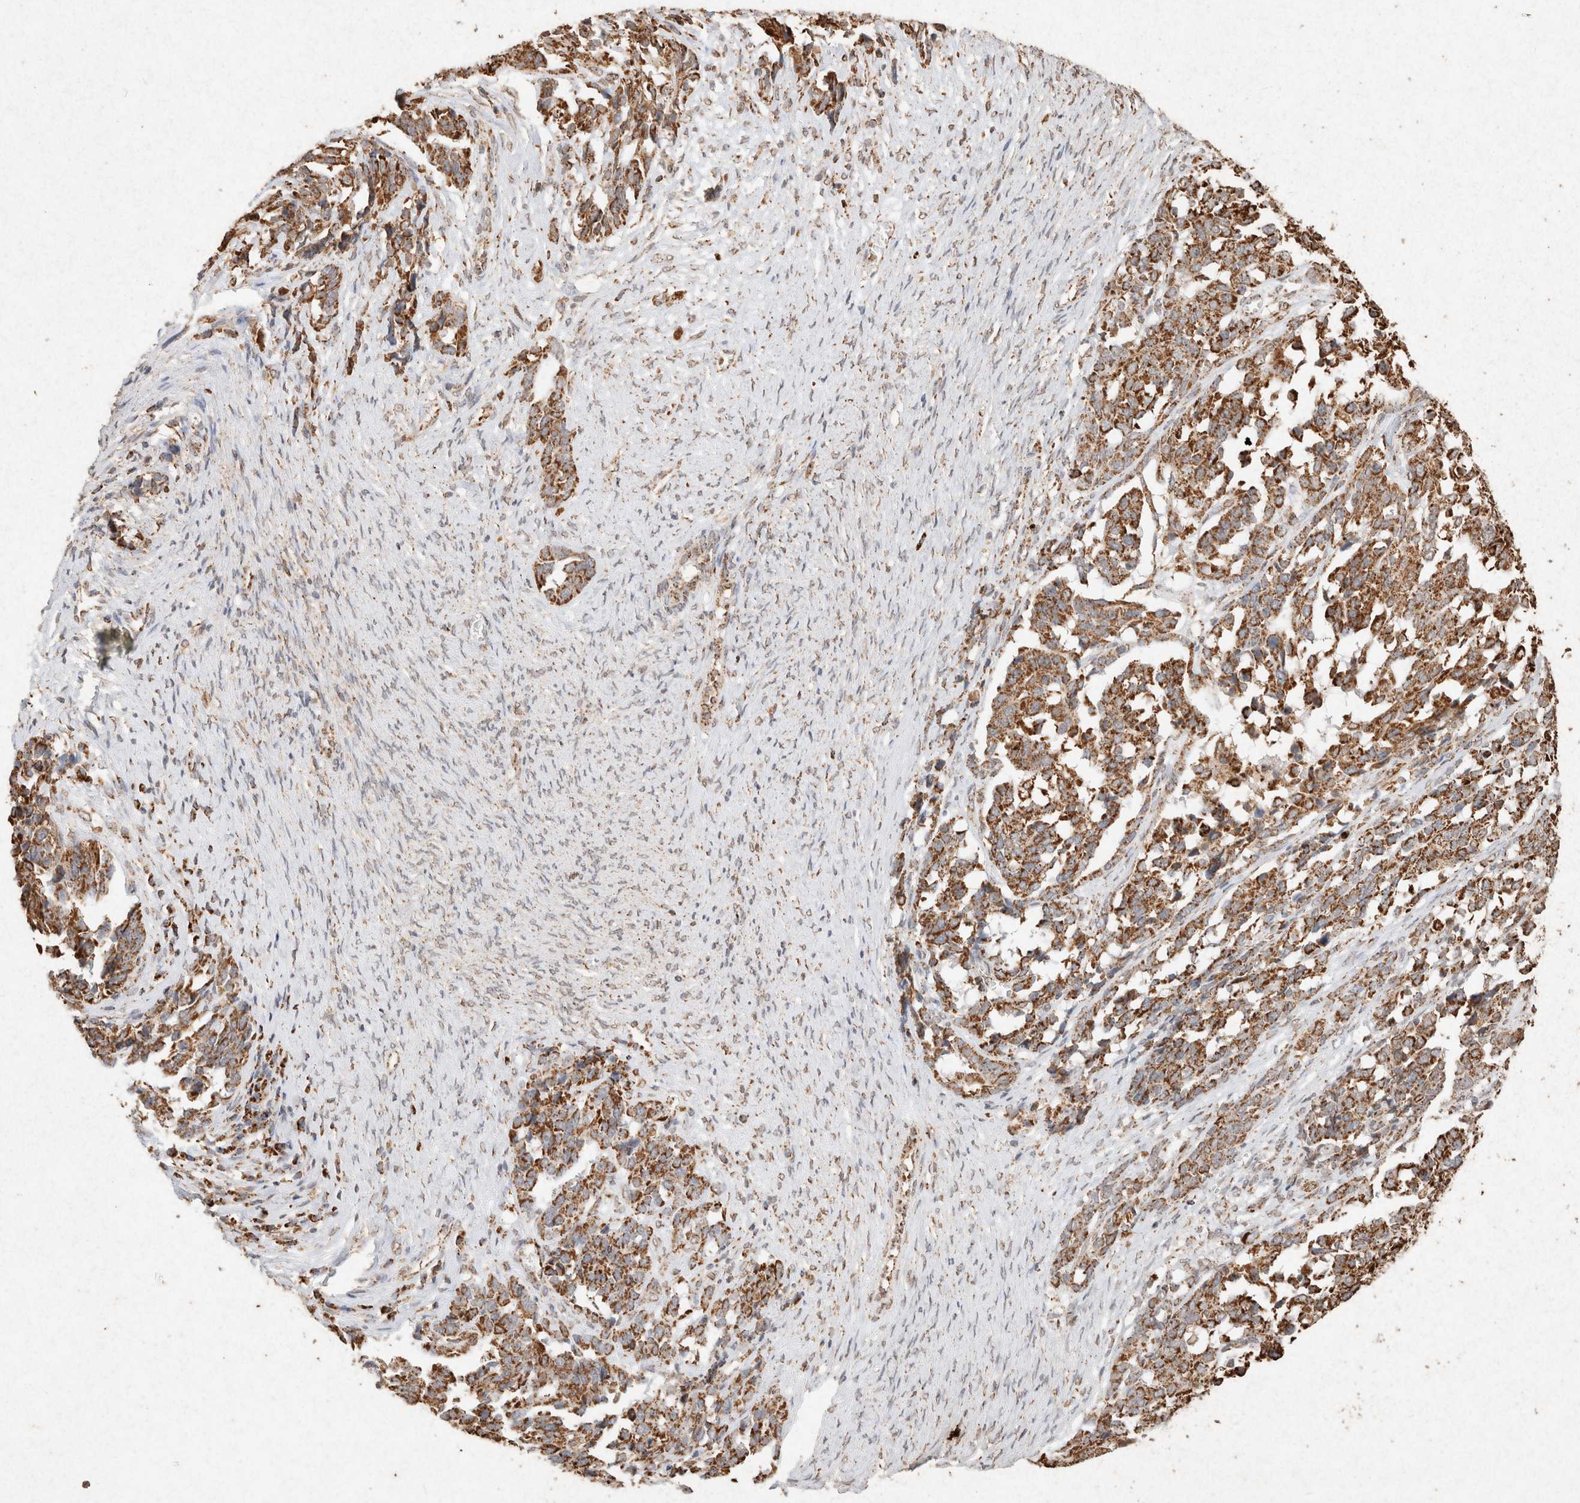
{"staining": {"intensity": "strong", "quantity": ">75%", "location": "cytoplasmic/membranous"}, "tissue": "ovarian cancer", "cell_type": "Tumor cells", "image_type": "cancer", "snomed": [{"axis": "morphology", "description": "Cystadenocarcinoma, serous, NOS"}, {"axis": "topography", "description": "Ovary"}], "caption": "Immunohistochemistry (IHC) (DAB (3,3'-diaminobenzidine)) staining of ovarian cancer reveals strong cytoplasmic/membranous protein positivity in about >75% of tumor cells.", "gene": "SDC2", "patient": {"sex": "female", "age": 44}}